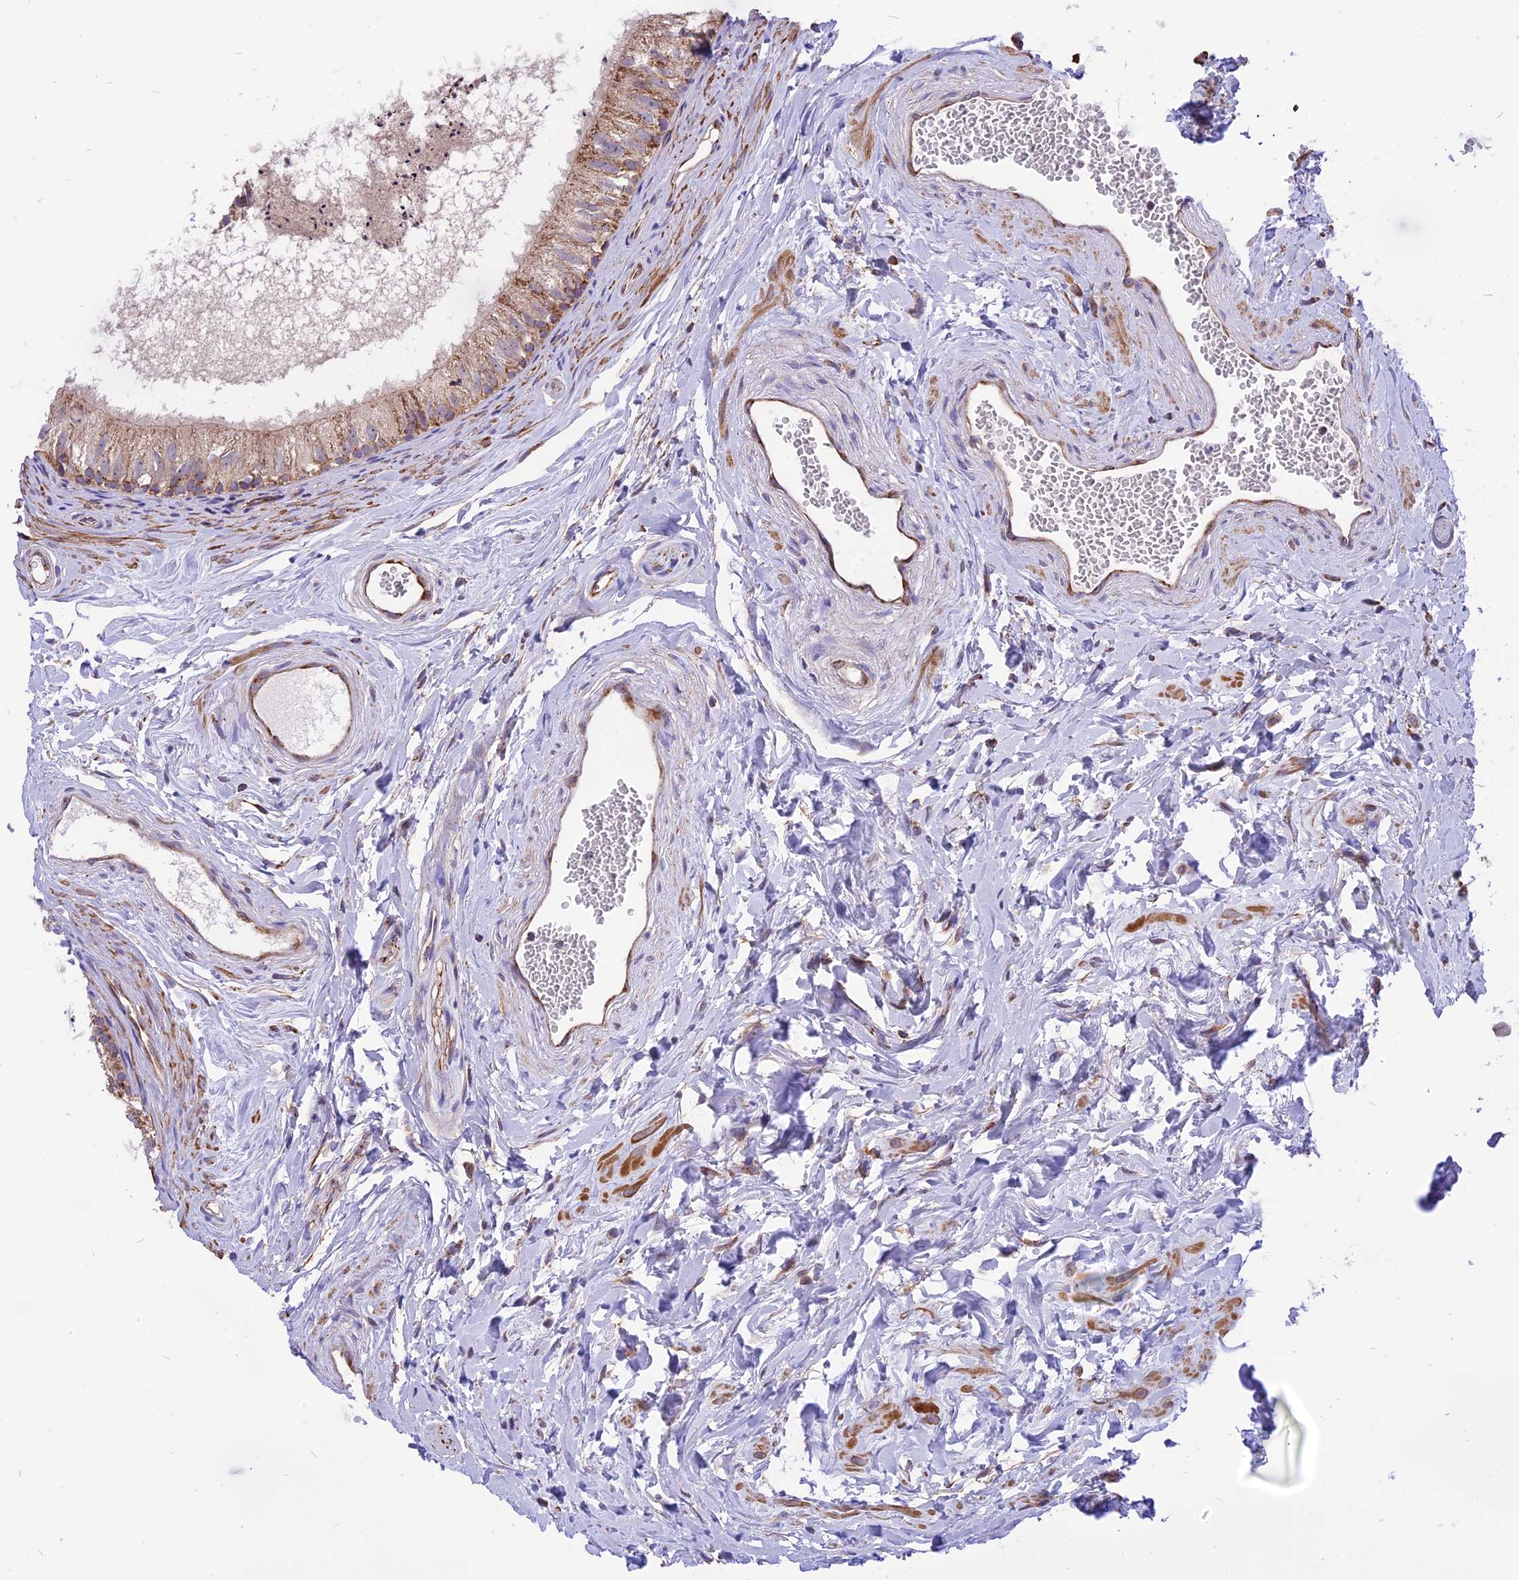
{"staining": {"intensity": "moderate", "quantity": ">75%", "location": "cytoplasmic/membranous"}, "tissue": "epididymis", "cell_type": "Glandular cells", "image_type": "normal", "snomed": [{"axis": "morphology", "description": "Normal tissue, NOS"}, {"axis": "topography", "description": "Epididymis"}], "caption": "Immunohistochemistry image of normal human epididymis stained for a protein (brown), which displays medium levels of moderate cytoplasmic/membranous staining in approximately >75% of glandular cells.", "gene": "TTC4", "patient": {"sex": "male", "age": 56}}